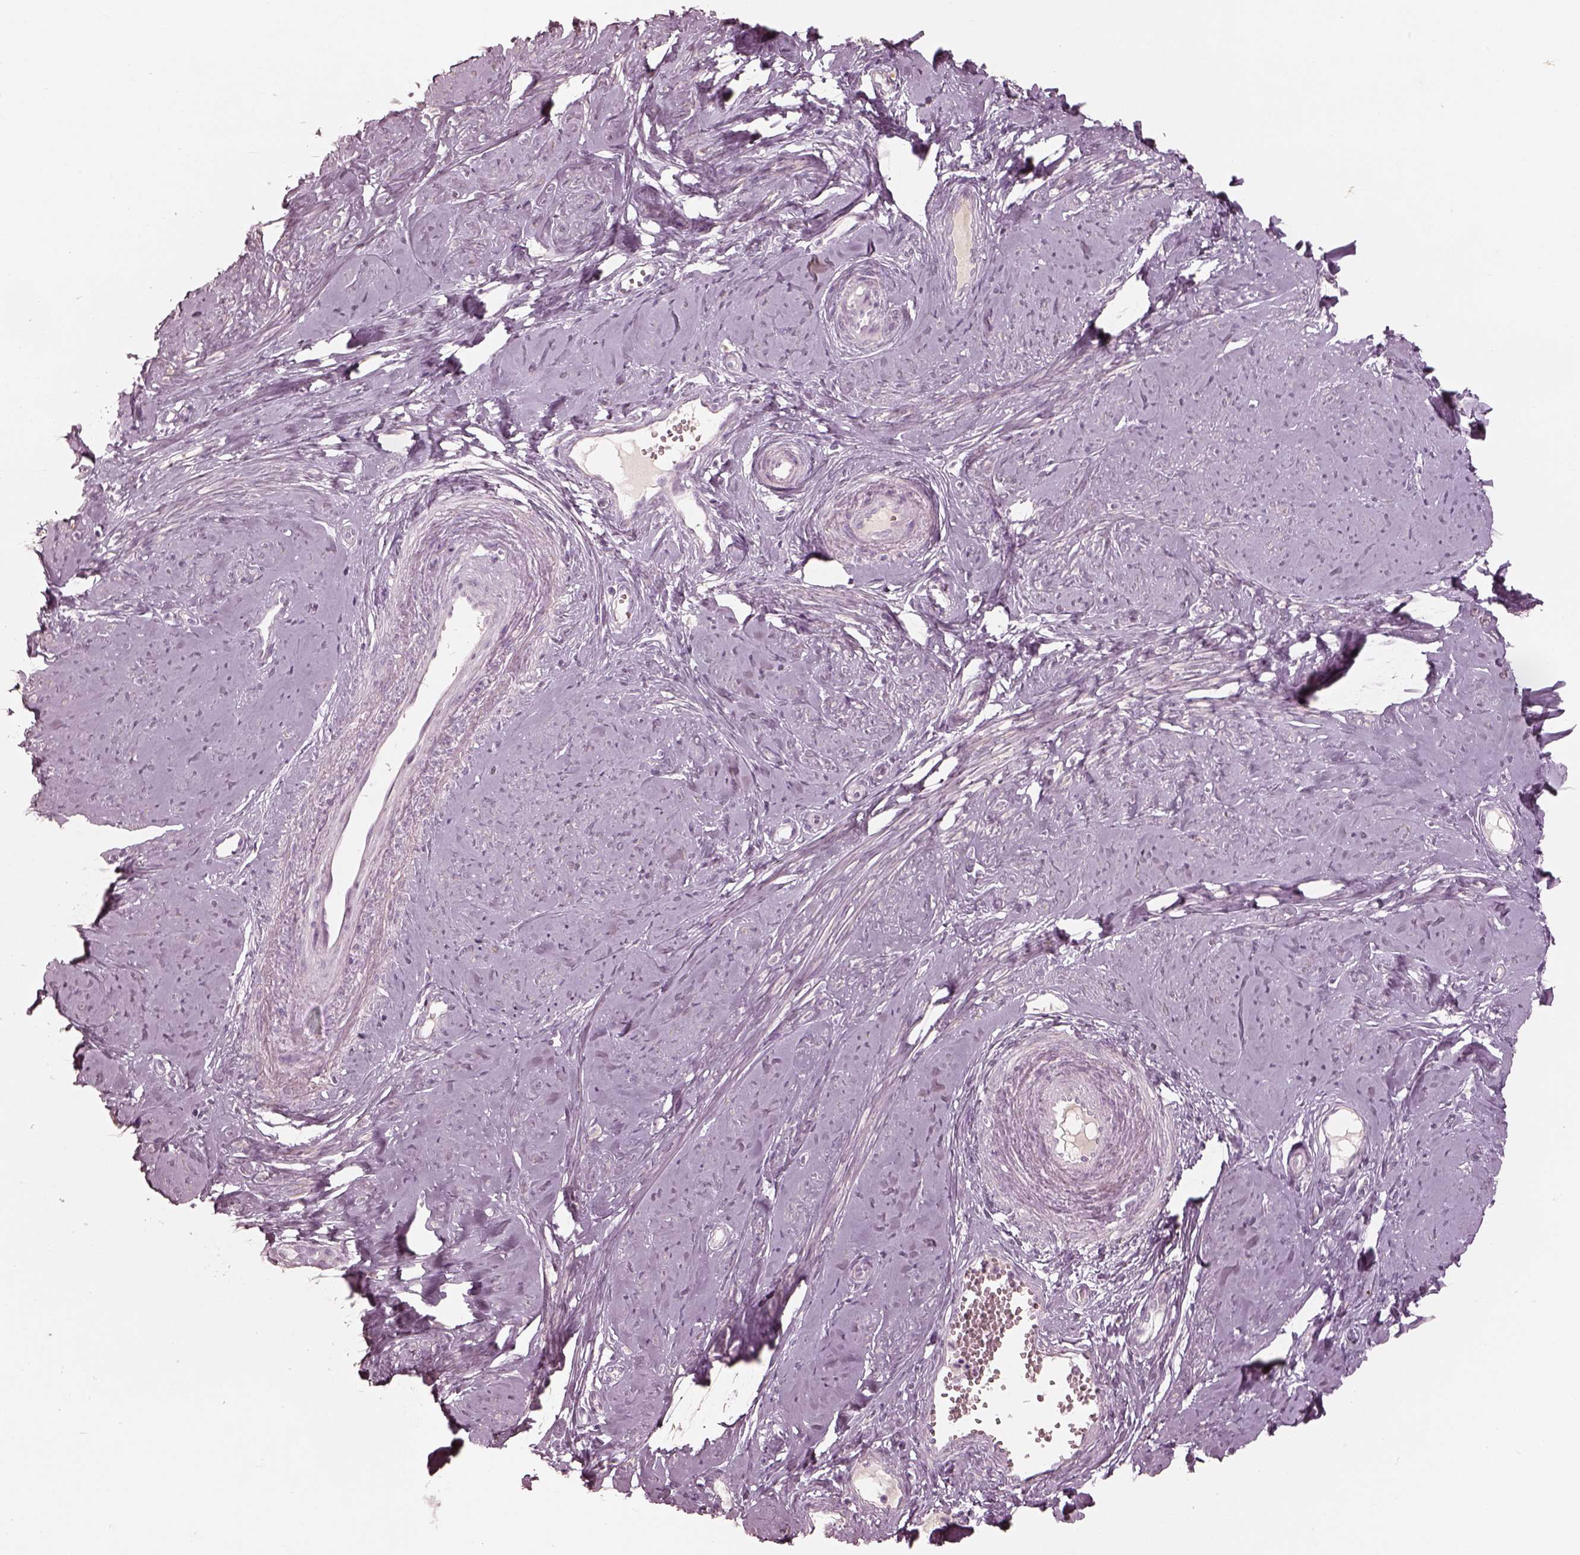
{"staining": {"intensity": "negative", "quantity": "none", "location": "none"}, "tissue": "smooth muscle", "cell_type": "Smooth muscle cells", "image_type": "normal", "snomed": [{"axis": "morphology", "description": "Normal tissue, NOS"}, {"axis": "topography", "description": "Smooth muscle"}], "caption": "Benign smooth muscle was stained to show a protein in brown. There is no significant expression in smooth muscle cells. The staining is performed using DAB (3,3'-diaminobenzidine) brown chromogen with nuclei counter-stained in using hematoxylin.", "gene": "SPATA6L", "patient": {"sex": "female", "age": 48}}